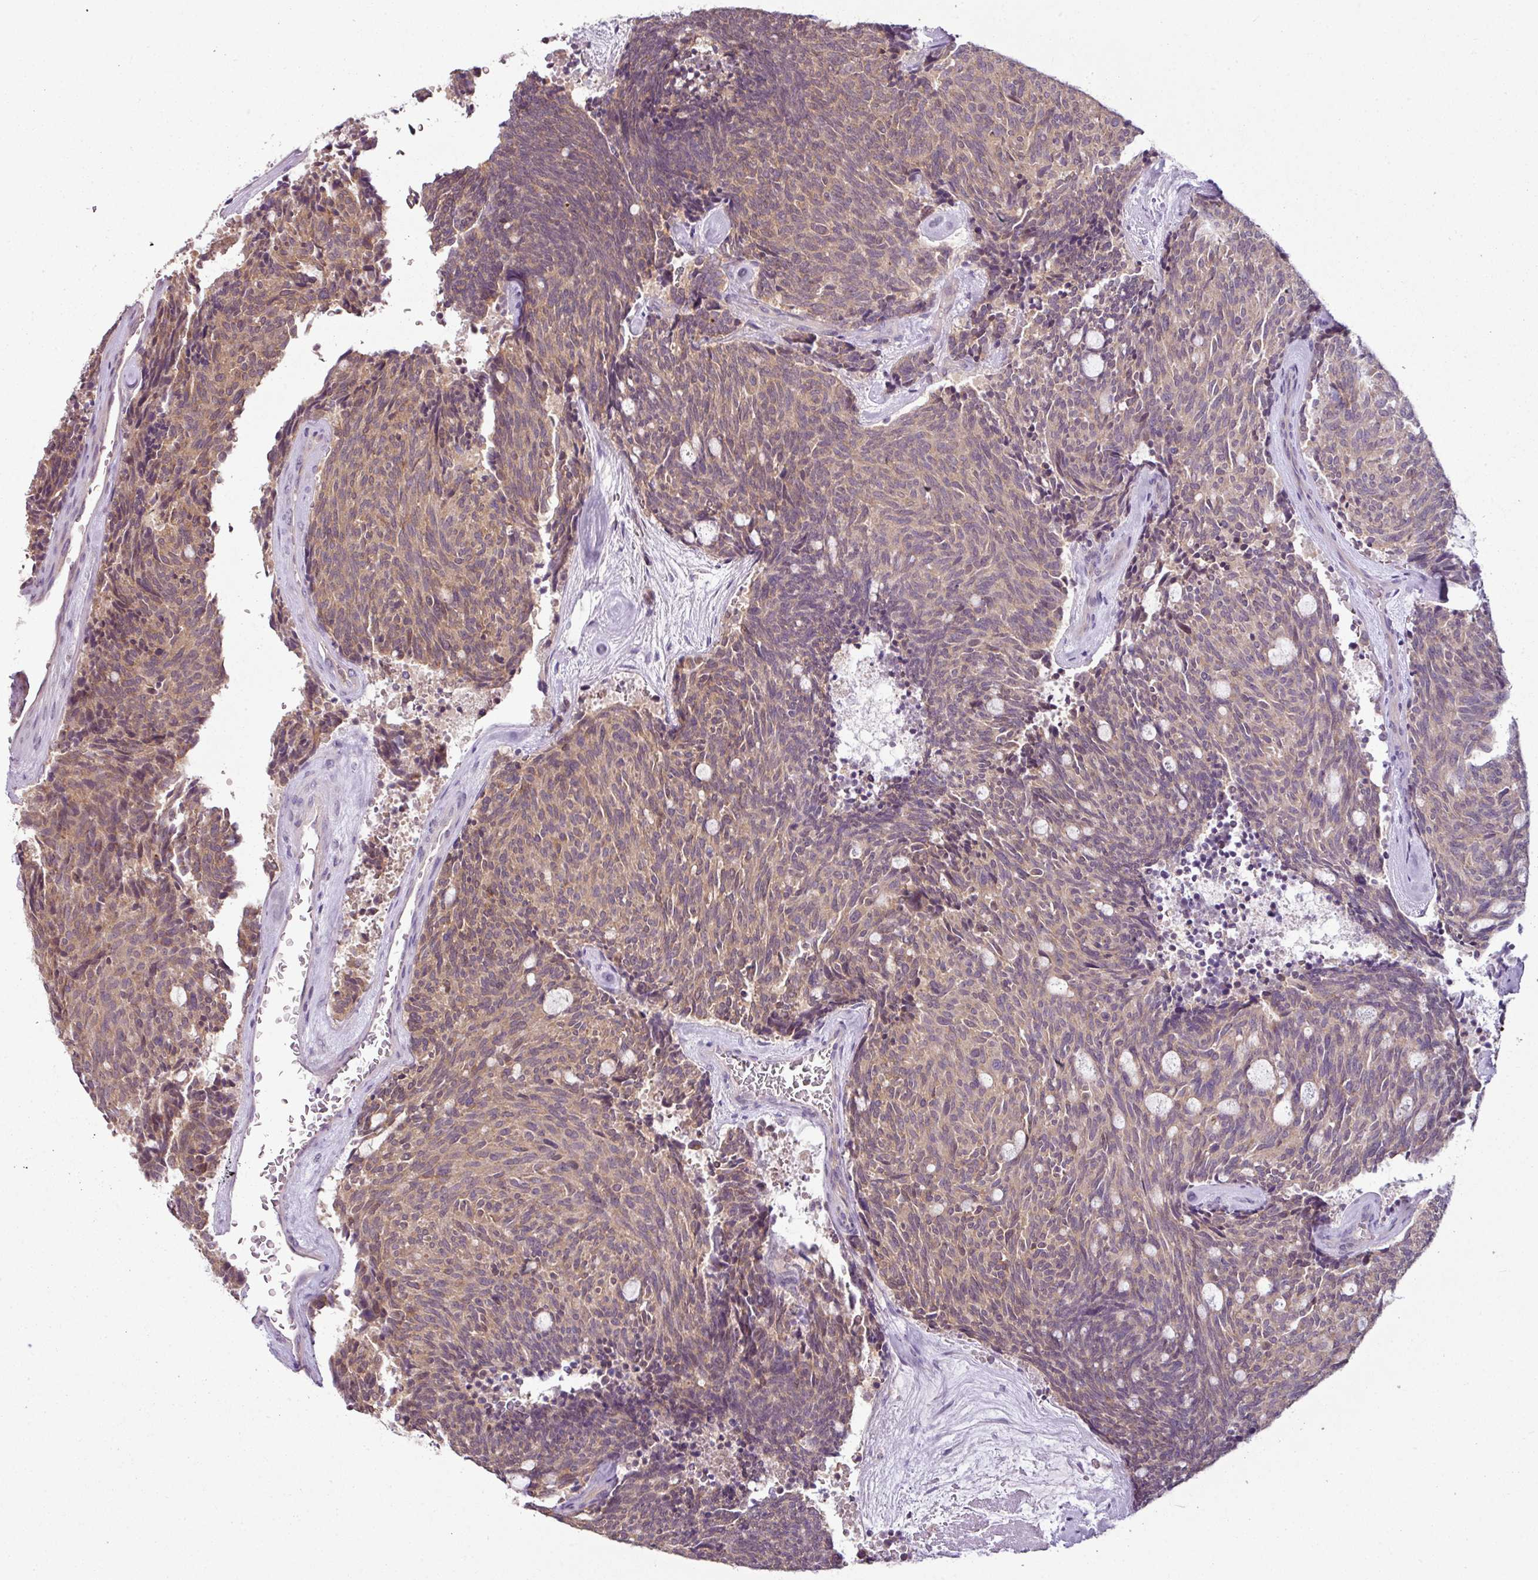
{"staining": {"intensity": "weak", "quantity": ">75%", "location": "cytoplasmic/membranous"}, "tissue": "carcinoid", "cell_type": "Tumor cells", "image_type": "cancer", "snomed": [{"axis": "morphology", "description": "Carcinoid, malignant, NOS"}, {"axis": "topography", "description": "Pancreas"}], "caption": "Weak cytoplasmic/membranous protein staining is appreciated in approximately >75% of tumor cells in malignant carcinoid. (IHC, brightfield microscopy, high magnification).", "gene": "DERPC", "patient": {"sex": "female", "age": 54}}